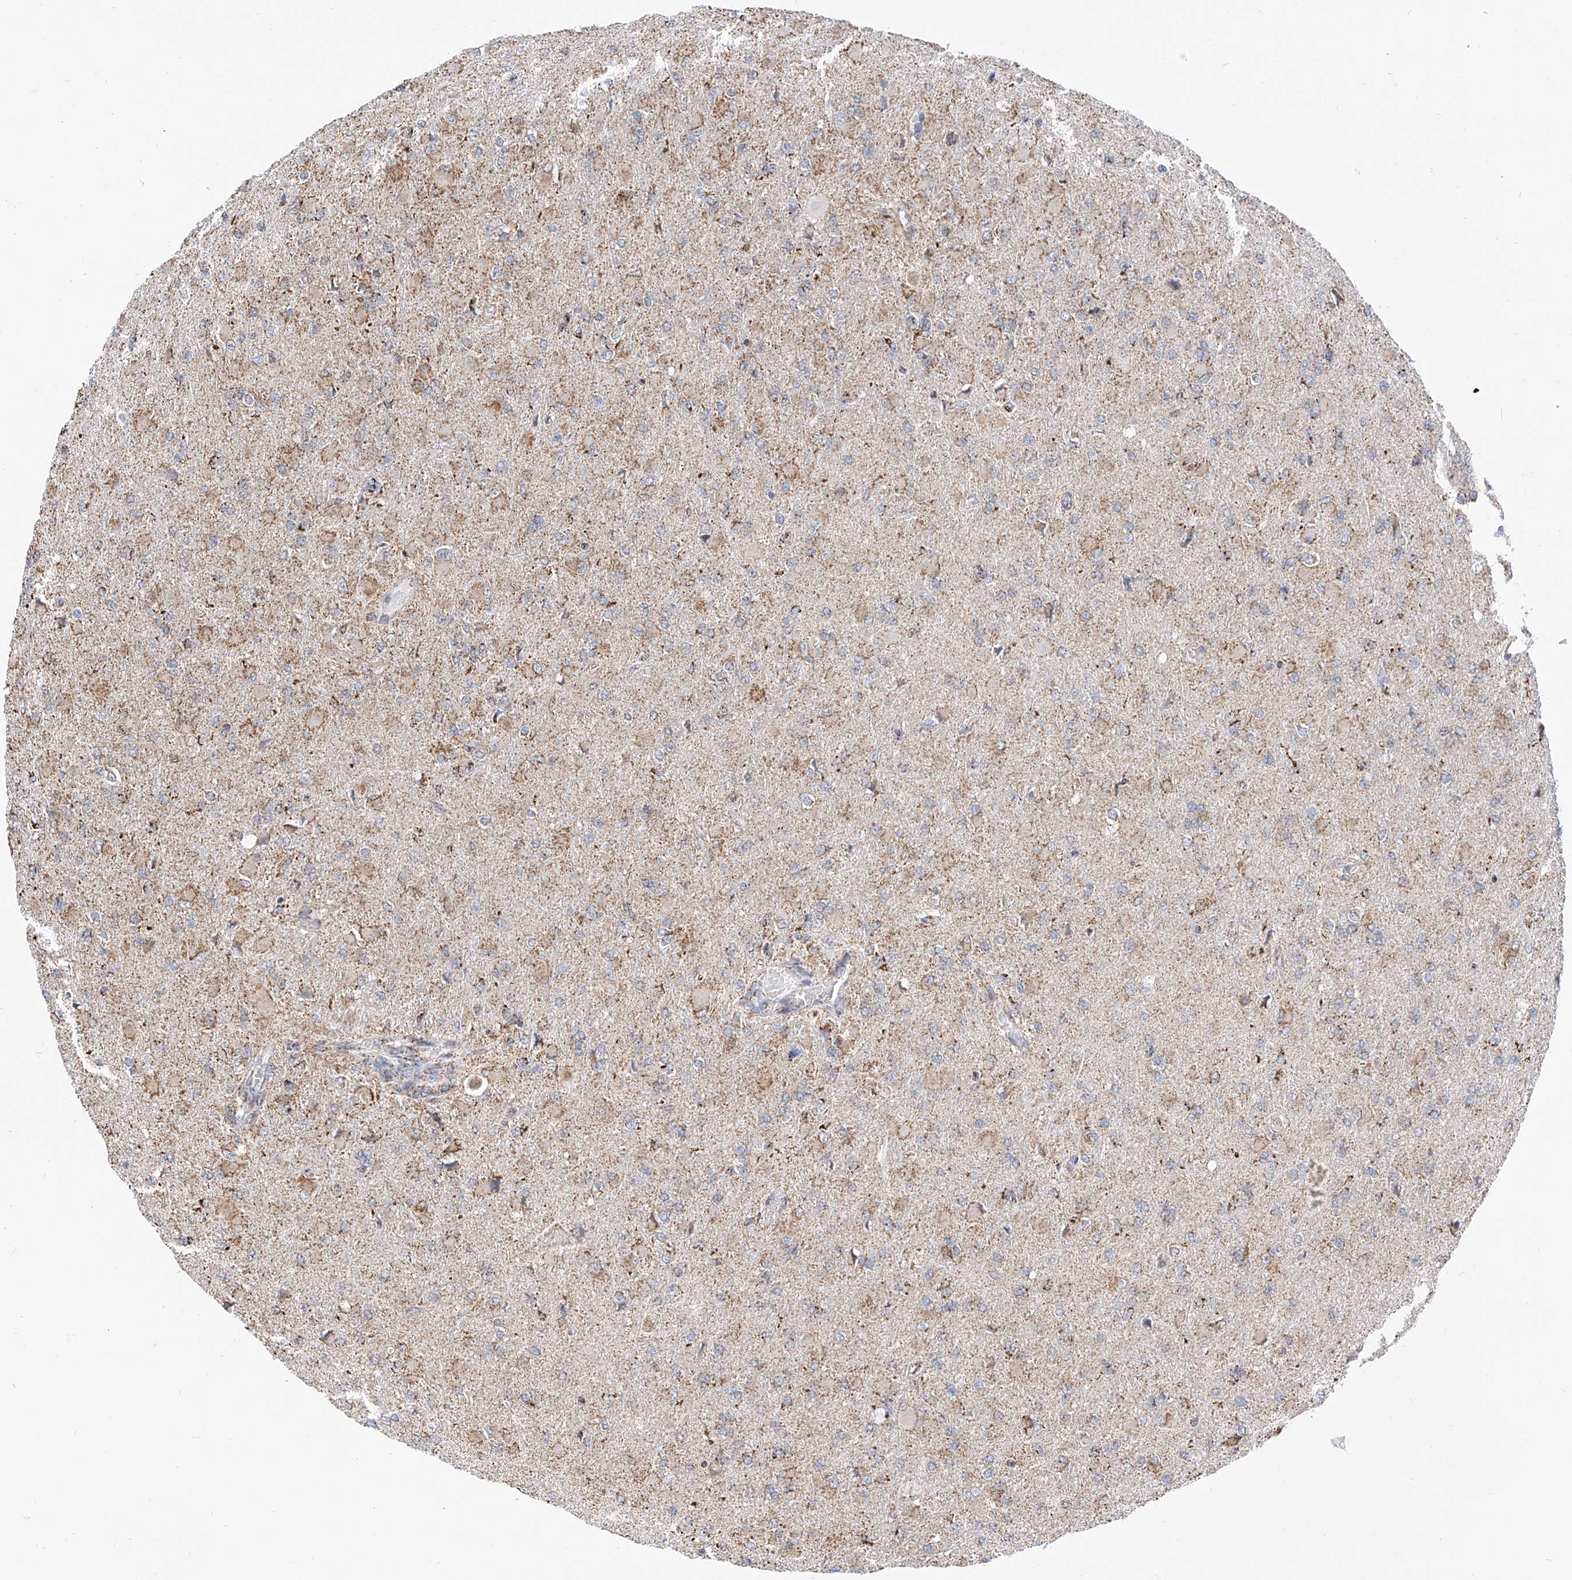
{"staining": {"intensity": "weak", "quantity": "25%-75%", "location": "cytoplasmic/membranous"}, "tissue": "glioma", "cell_type": "Tumor cells", "image_type": "cancer", "snomed": [{"axis": "morphology", "description": "Glioma, malignant, High grade"}, {"axis": "topography", "description": "Cerebral cortex"}], "caption": "Malignant high-grade glioma stained for a protein (brown) shows weak cytoplasmic/membranous positive expression in approximately 25%-75% of tumor cells.", "gene": "NALCN", "patient": {"sex": "female", "age": 36}}